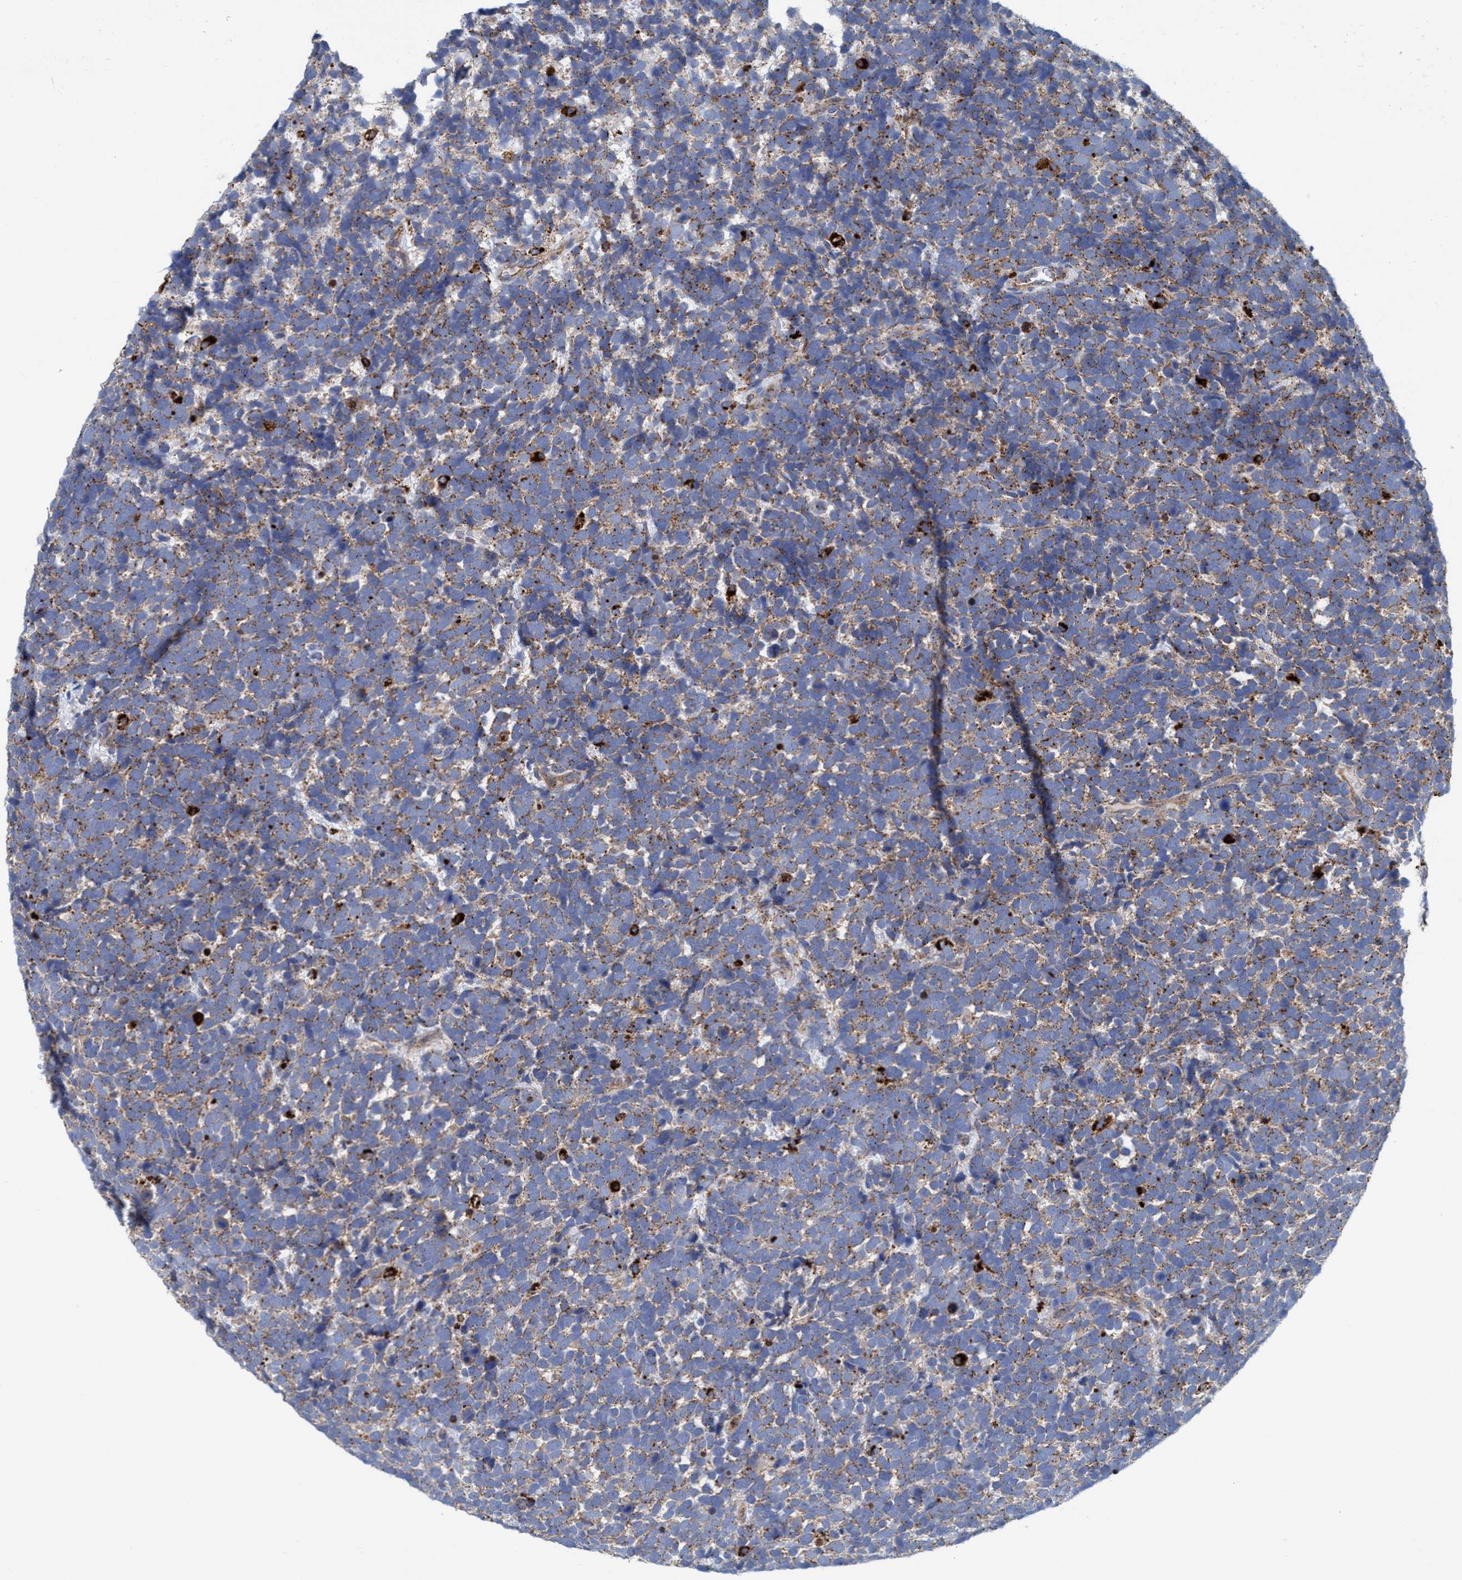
{"staining": {"intensity": "moderate", "quantity": ">75%", "location": "cytoplasmic/membranous"}, "tissue": "urothelial cancer", "cell_type": "Tumor cells", "image_type": "cancer", "snomed": [{"axis": "morphology", "description": "Urothelial carcinoma, High grade"}, {"axis": "topography", "description": "Urinary bladder"}], "caption": "Immunohistochemical staining of human urothelial carcinoma (high-grade) exhibits medium levels of moderate cytoplasmic/membranous expression in approximately >75% of tumor cells. (DAB (3,3'-diaminobenzidine) IHC, brown staining for protein, blue staining for nuclei).", "gene": "TRIM65", "patient": {"sex": "female", "age": 82}}